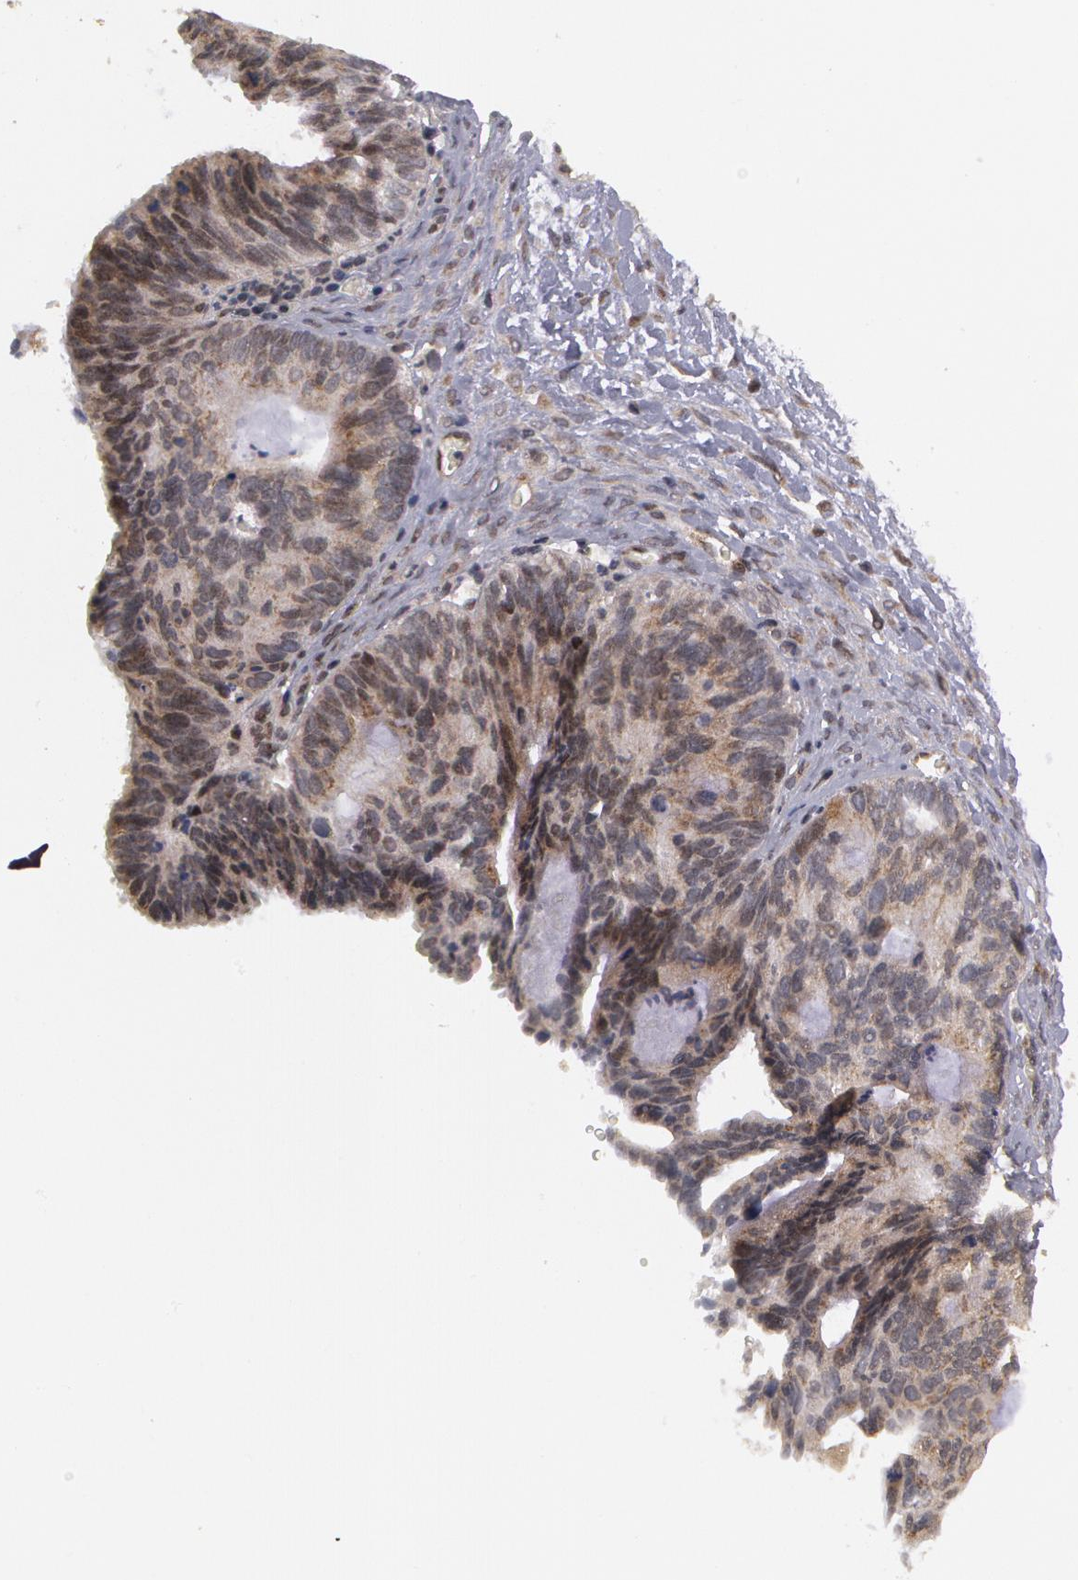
{"staining": {"intensity": "weak", "quantity": "<25%", "location": "nuclear"}, "tissue": "ovarian cancer", "cell_type": "Tumor cells", "image_type": "cancer", "snomed": [{"axis": "morphology", "description": "Carcinoma, endometroid"}, {"axis": "topography", "description": "Ovary"}], "caption": "Immunohistochemistry image of human ovarian cancer (endometroid carcinoma) stained for a protein (brown), which shows no positivity in tumor cells. Brightfield microscopy of immunohistochemistry stained with DAB (brown) and hematoxylin (blue), captured at high magnification.", "gene": "STX5", "patient": {"sex": "female", "age": 52}}